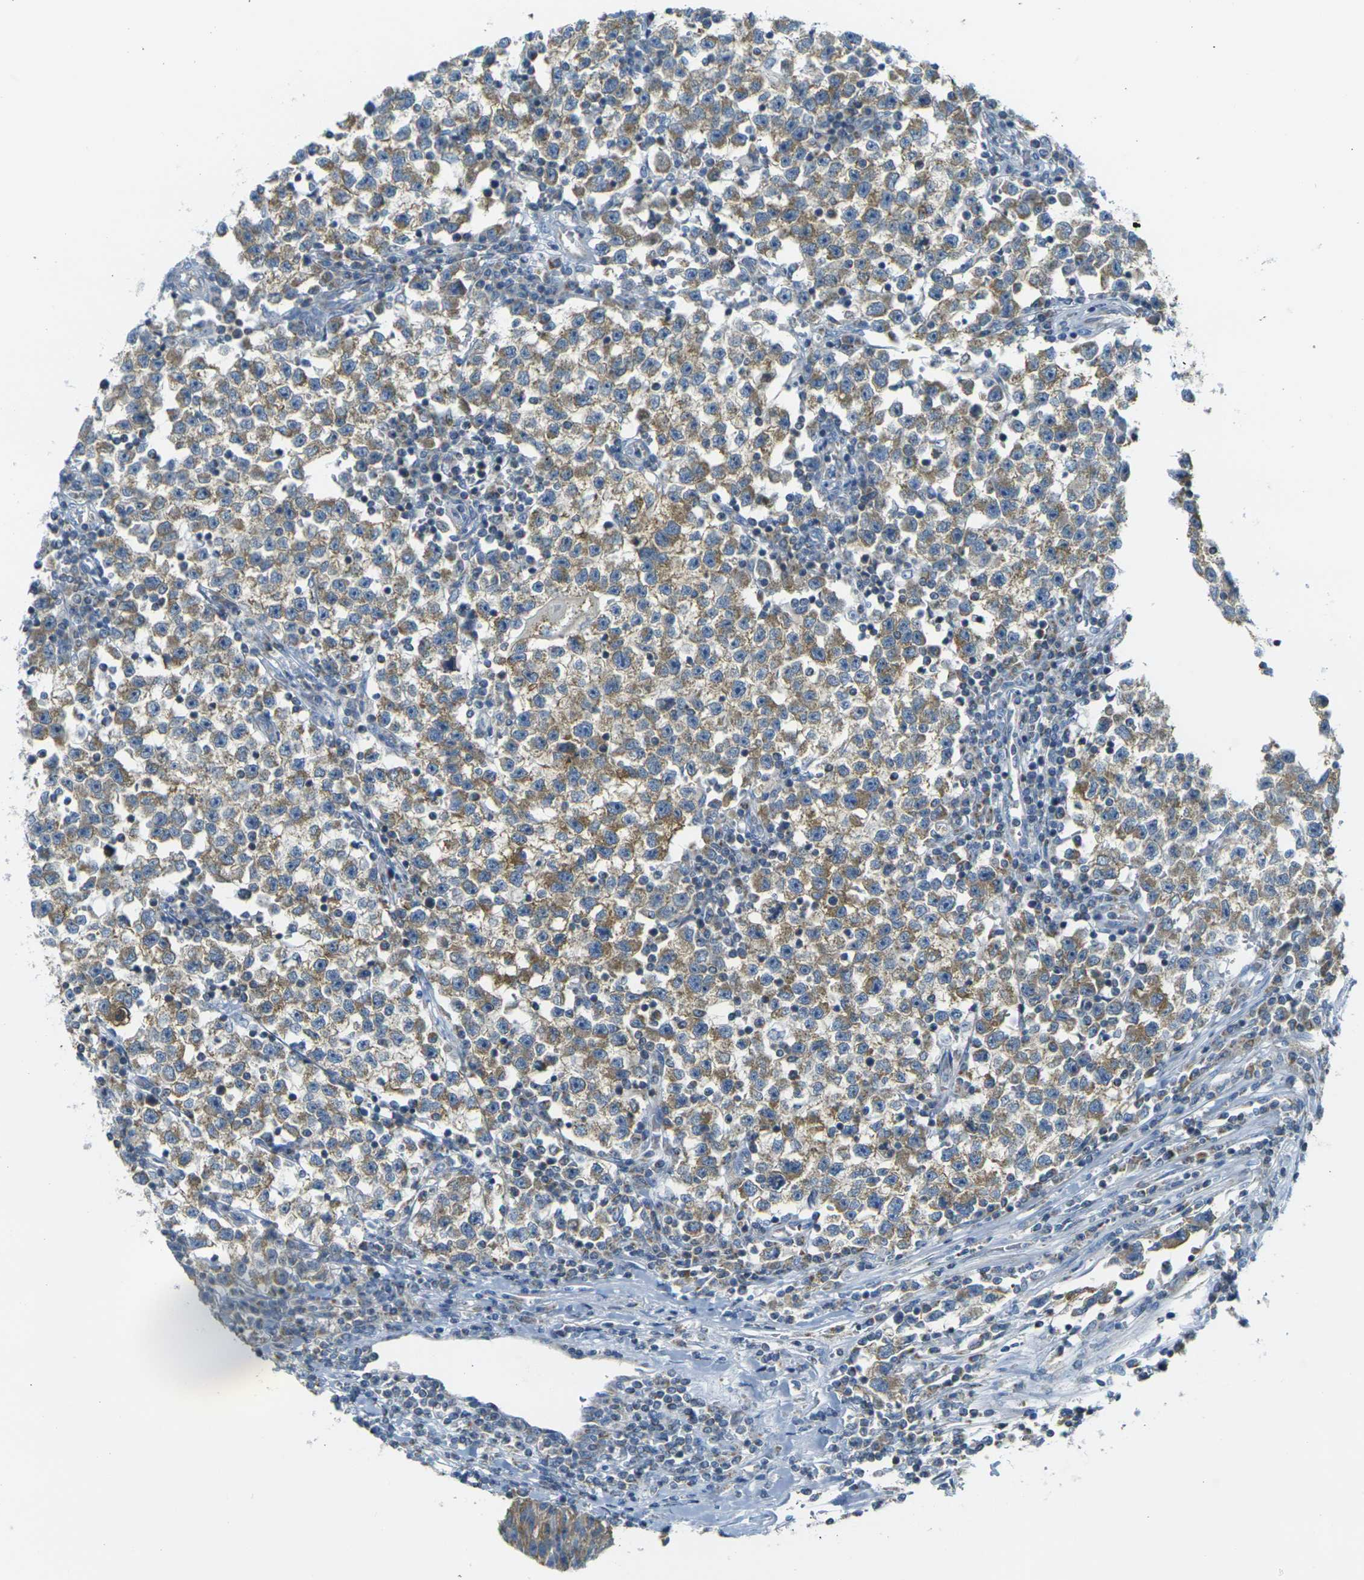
{"staining": {"intensity": "moderate", "quantity": ">75%", "location": "cytoplasmic/membranous"}, "tissue": "testis cancer", "cell_type": "Tumor cells", "image_type": "cancer", "snomed": [{"axis": "morphology", "description": "Seminoma, NOS"}, {"axis": "topography", "description": "Testis"}], "caption": "Seminoma (testis) stained with DAB IHC reveals medium levels of moderate cytoplasmic/membranous positivity in approximately >75% of tumor cells. (IHC, brightfield microscopy, high magnification).", "gene": "PARD6B", "patient": {"sex": "male", "age": 22}}